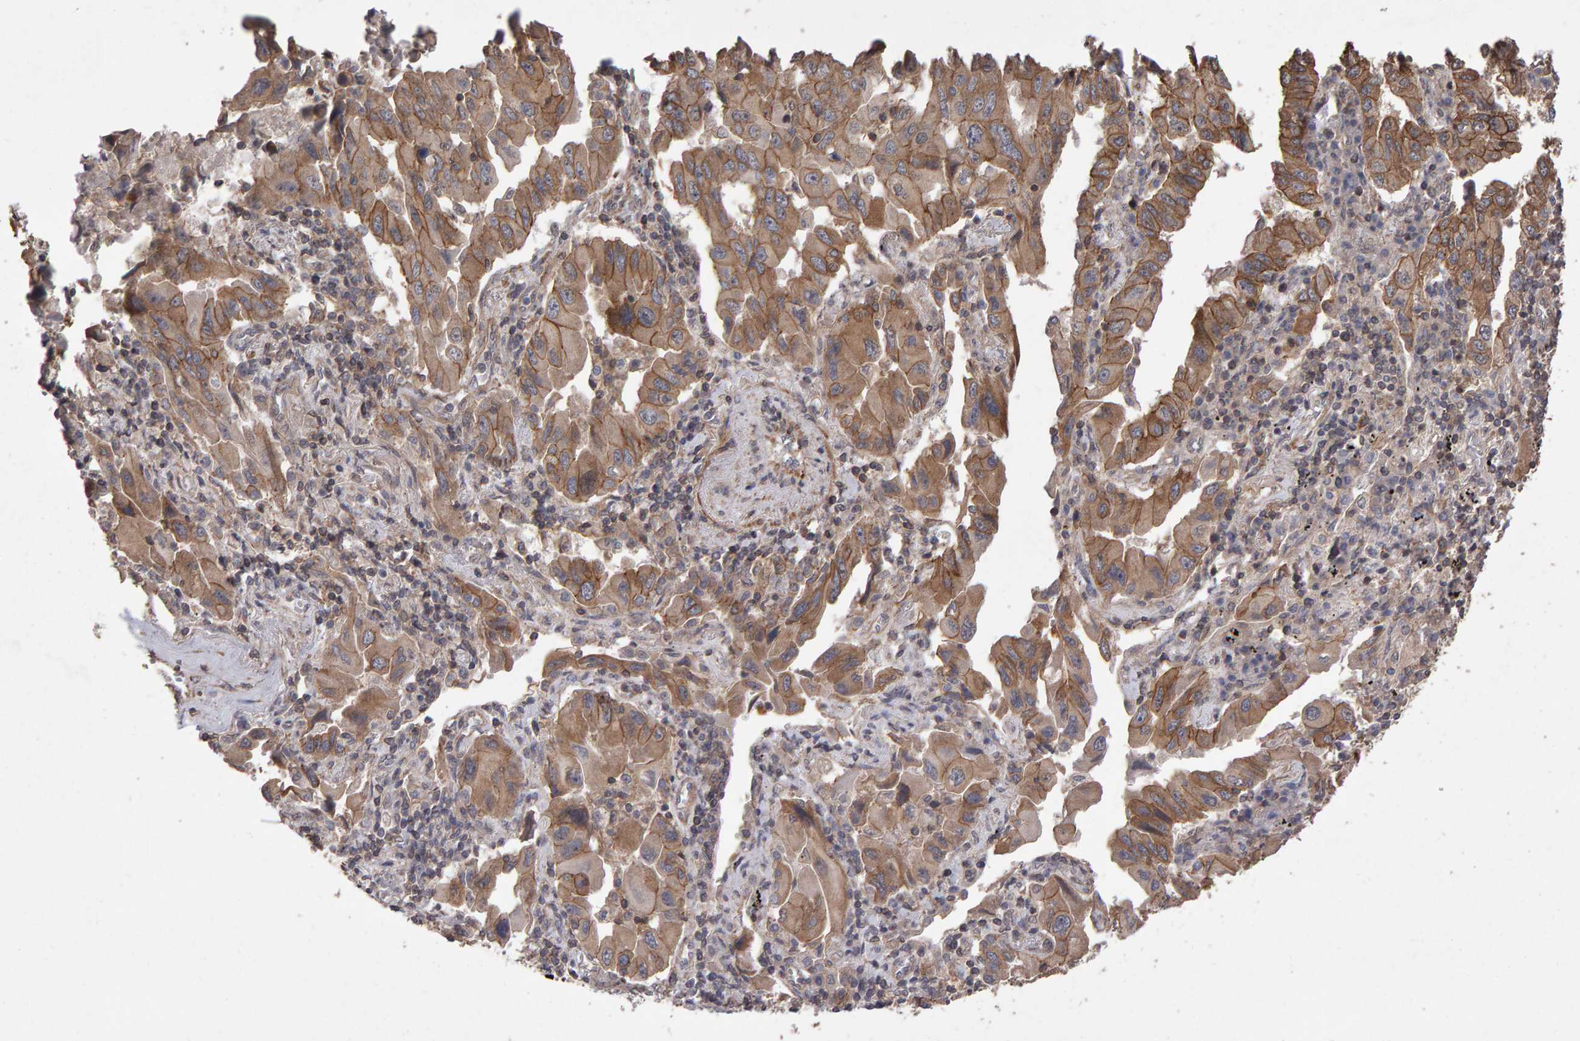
{"staining": {"intensity": "moderate", "quantity": ">75%", "location": "cytoplasmic/membranous"}, "tissue": "lung cancer", "cell_type": "Tumor cells", "image_type": "cancer", "snomed": [{"axis": "morphology", "description": "Adenocarcinoma, NOS"}, {"axis": "topography", "description": "Lung"}], "caption": "Immunohistochemistry image of lung cancer stained for a protein (brown), which exhibits medium levels of moderate cytoplasmic/membranous positivity in about >75% of tumor cells.", "gene": "SCRIB", "patient": {"sex": "female", "age": 65}}